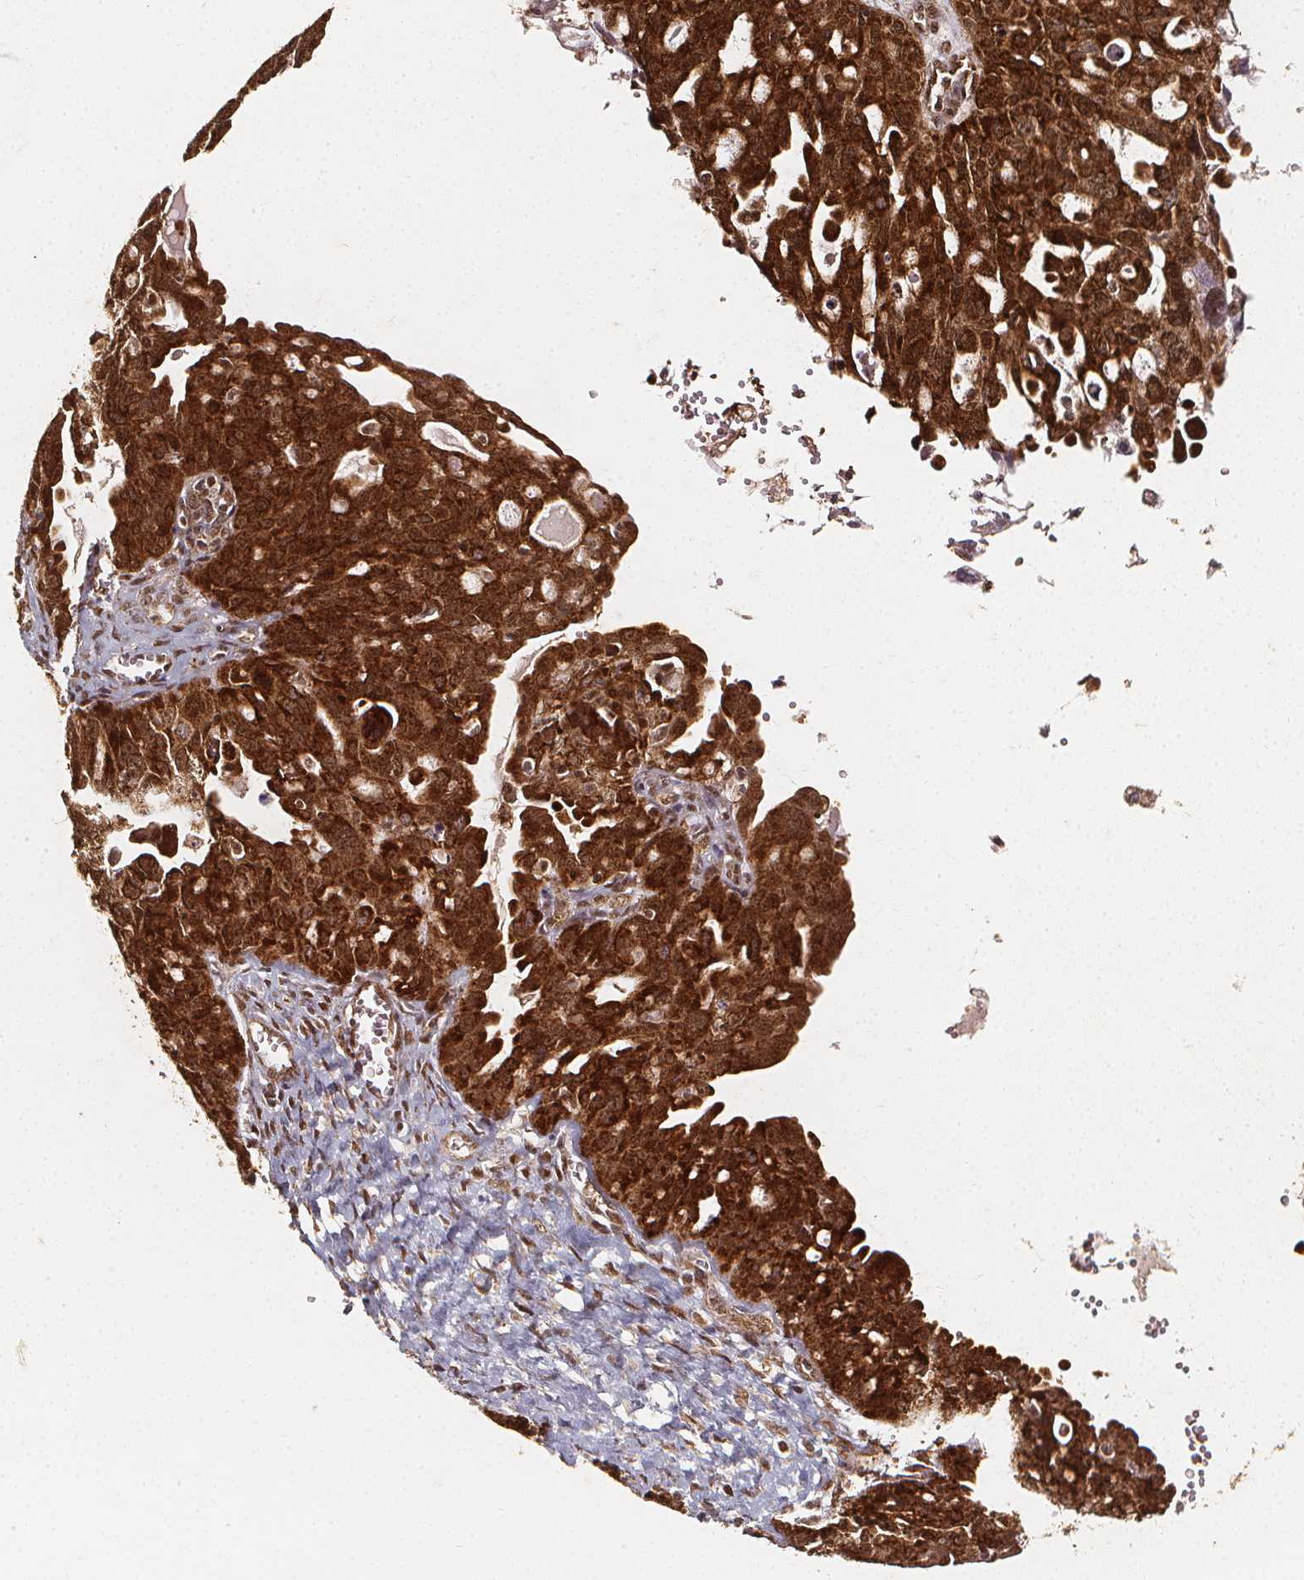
{"staining": {"intensity": "strong", "quantity": ">75%", "location": "cytoplasmic/membranous,nuclear"}, "tissue": "ovarian cancer", "cell_type": "Tumor cells", "image_type": "cancer", "snomed": [{"axis": "morphology", "description": "Carcinoma, endometroid"}, {"axis": "topography", "description": "Ovary"}], "caption": "There is high levels of strong cytoplasmic/membranous and nuclear positivity in tumor cells of ovarian endometroid carcinoma, as demonstrated by immunohistochemical staining (brown color).", "gene": "SMN1", "patient": {"sex": "female", "age": 70}}